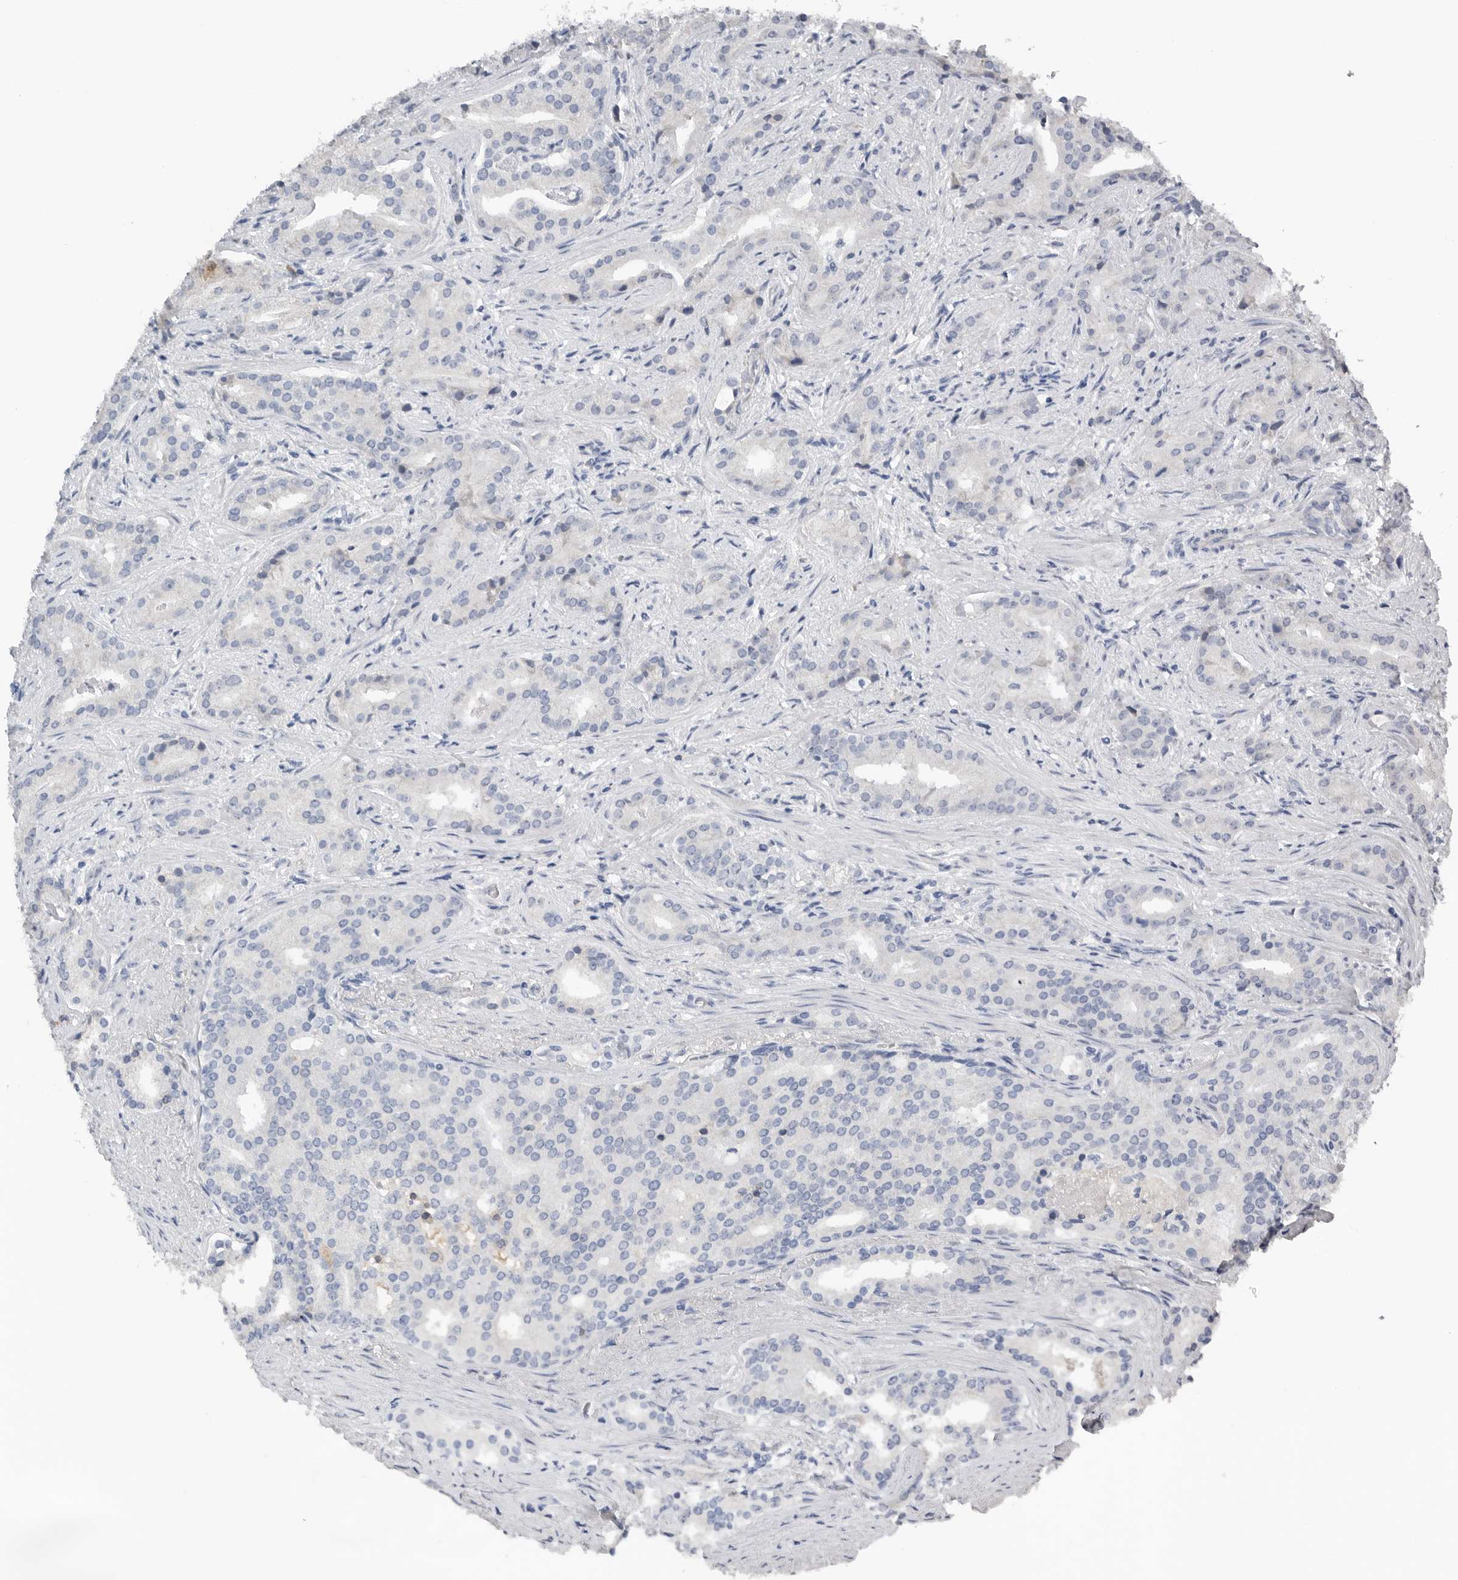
{"staining": {"intensity": "negative", "quantity": "none", "location": "none"}, "tissue": "prostate cancer", "cell_type": "Tumor cells", "image_type": "cancer", "snomed": [{"axis": "morphology", "description": "Adenocarcinoma, Low grade"}, {"axis": "topography", "description": "Prostate"}], "caption": "Histopathology image shows no protein staining in tumor cells of prostate cancer (low-grade adenocarcinoma) tissue.", "gene": "FABP6", "patient": {"sex": "male", "age": 67}}